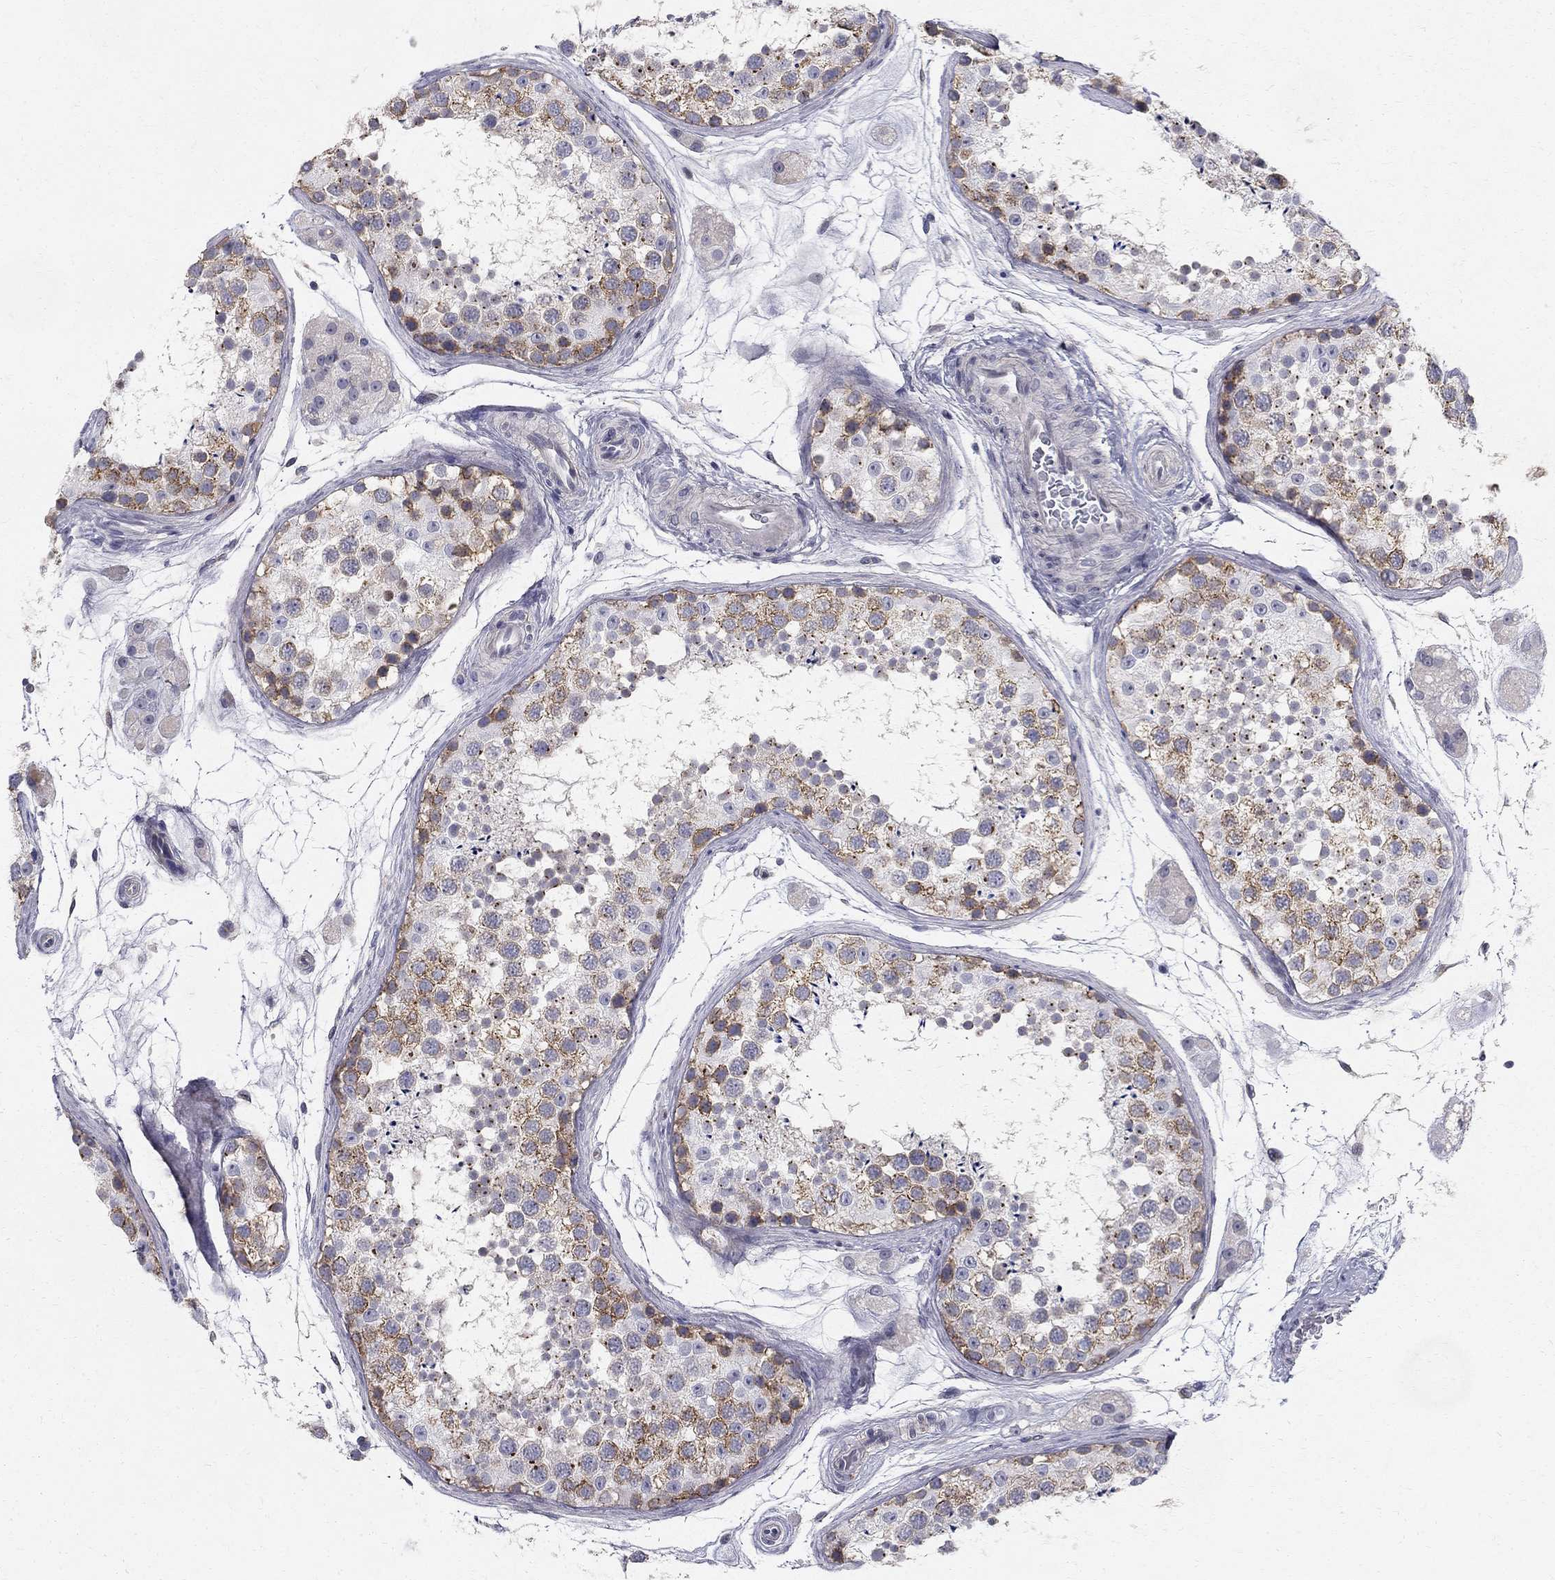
{"staining": {"intensity": "moderate", "quantity": "<25%", "location": "cytoplasmic/membranous"}, "tissue": "testis", "cell_type": "Cells in seminiferous ducts", "image_type": "normal", "snomed": [{"axis": "morphology", "description": "Normal tissue, NOS"}, {"axis": "topography", "description": "Testis"}], "caption": "Immunohistochemical staining of normal human testis exhibits <25% levels of moderate cytoplasmic/membranous protein positivity in about <25% of cells in seminiferous ducts.", "gene": "CLIC6", "patient": {"sex": "male", "age": 41}}